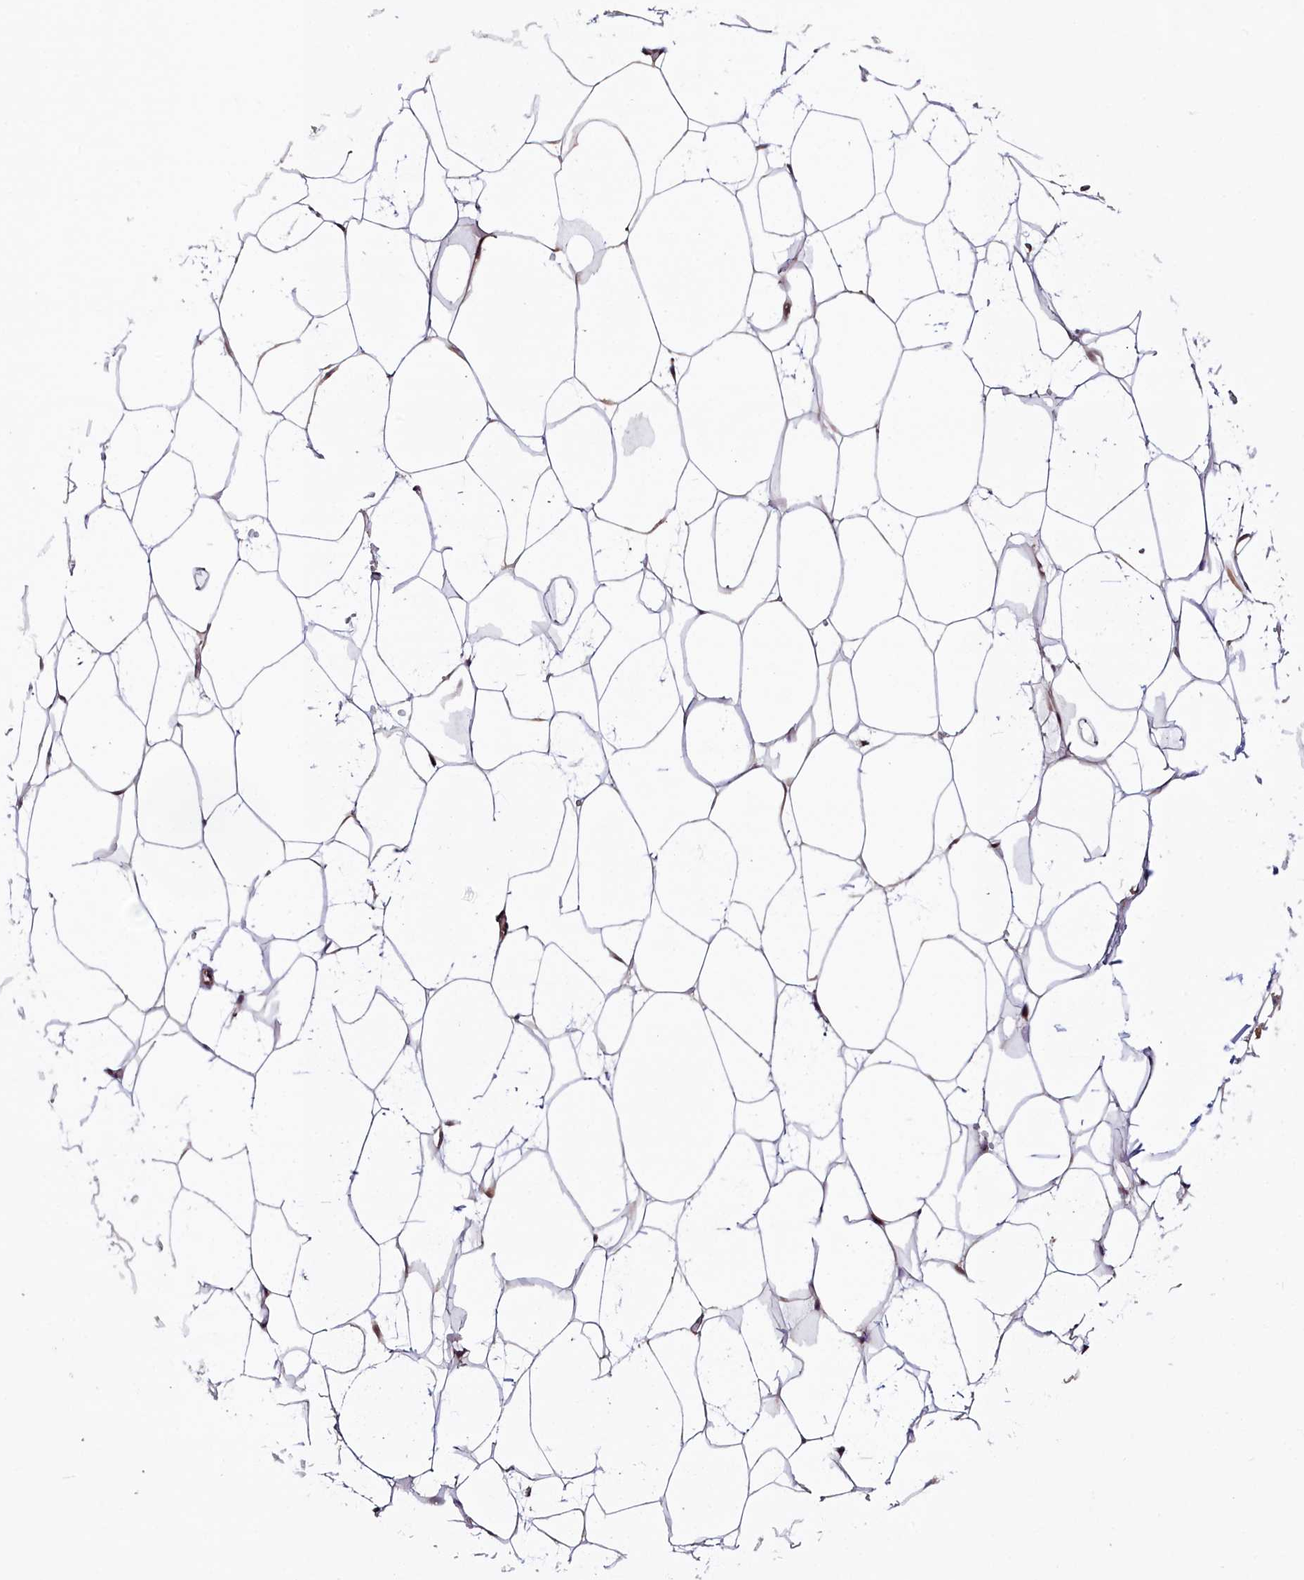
{"staining": {"intensity": "weak", "quantity": "25%-75%", "location": "cytoplasmic/membranous"}, "tissue": "adipose tissue", "cell_type": "Adipocytes", "image_type": "normal", "snomed": [{"axis": "morphology", "description": "Normal tissue, NOS"}, {"axis": "topography", "description": "Breast"}, {"axis": "topography", "description": "Adipose tissue"}], "caption": "Normal adipose tissue was stained to show a protein in brown. There is low levels of weak cytoplasmic/membranous staining in approximately 25%-75% of adipocytes.", "gene": "NEURL4", "patient": {"sex": "female", "age": 25}}